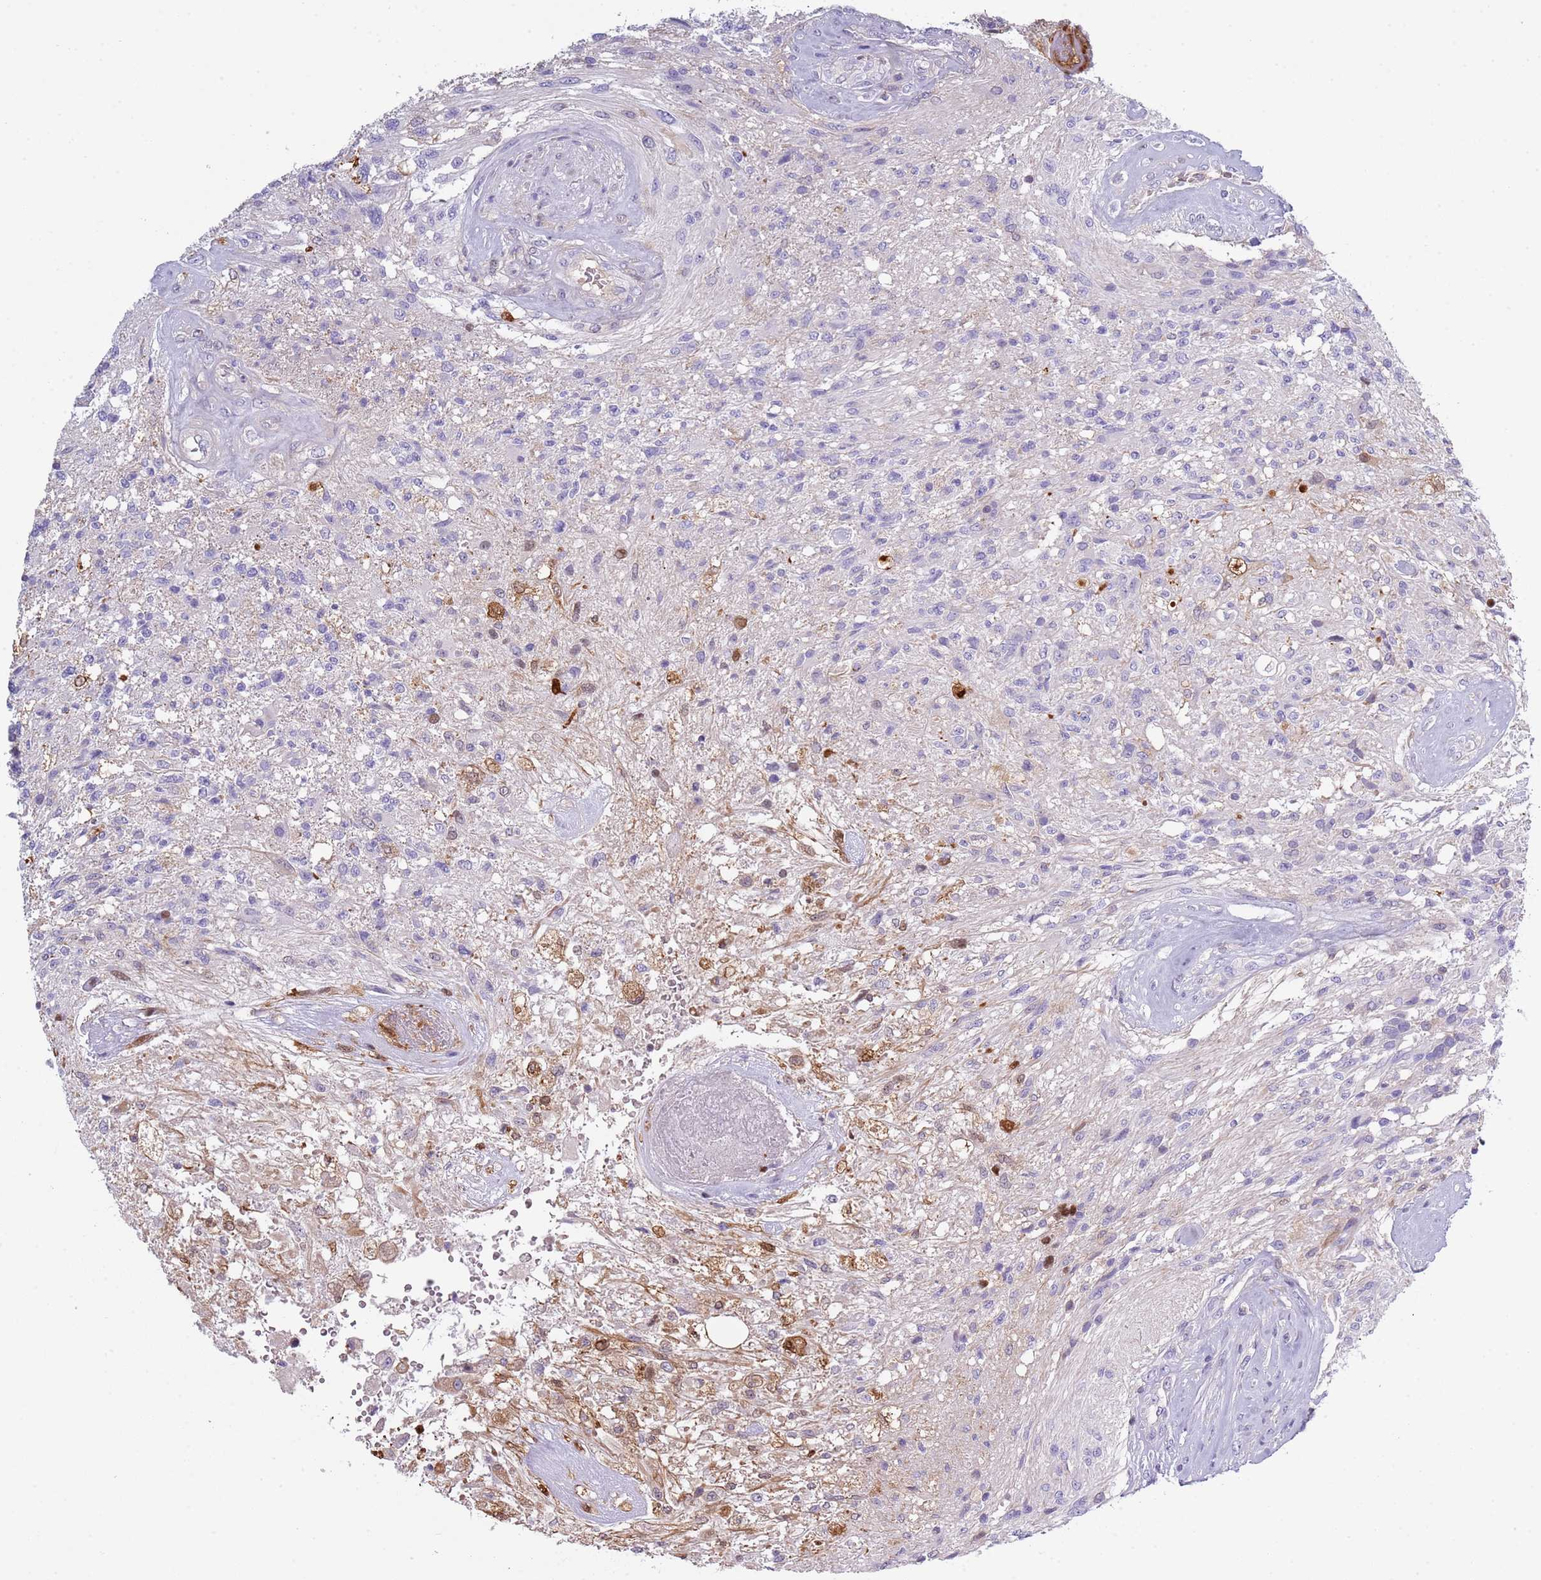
{"staining": {"intensity": "negative", "quantity": "none", "location": "none"}, "tissue": "glioma", "cell_type": "Tumor cells", "image_type": "cancer", "snomed": [{"axis": "morphology", "description": "Glioma, malignant, High grade"}, {"axis": "topography", "description": "Brain"}], "caption": "IHC image of neoplastic tissue: human malignant glioma (high-grade) stained with DAB reveals no significant protein staining in tumor cells. (Immunohistochemistry, brightfield microscopy, high magnification).", "gene": "NBPF6", "patient": {"sex": "male", "age": 56}}